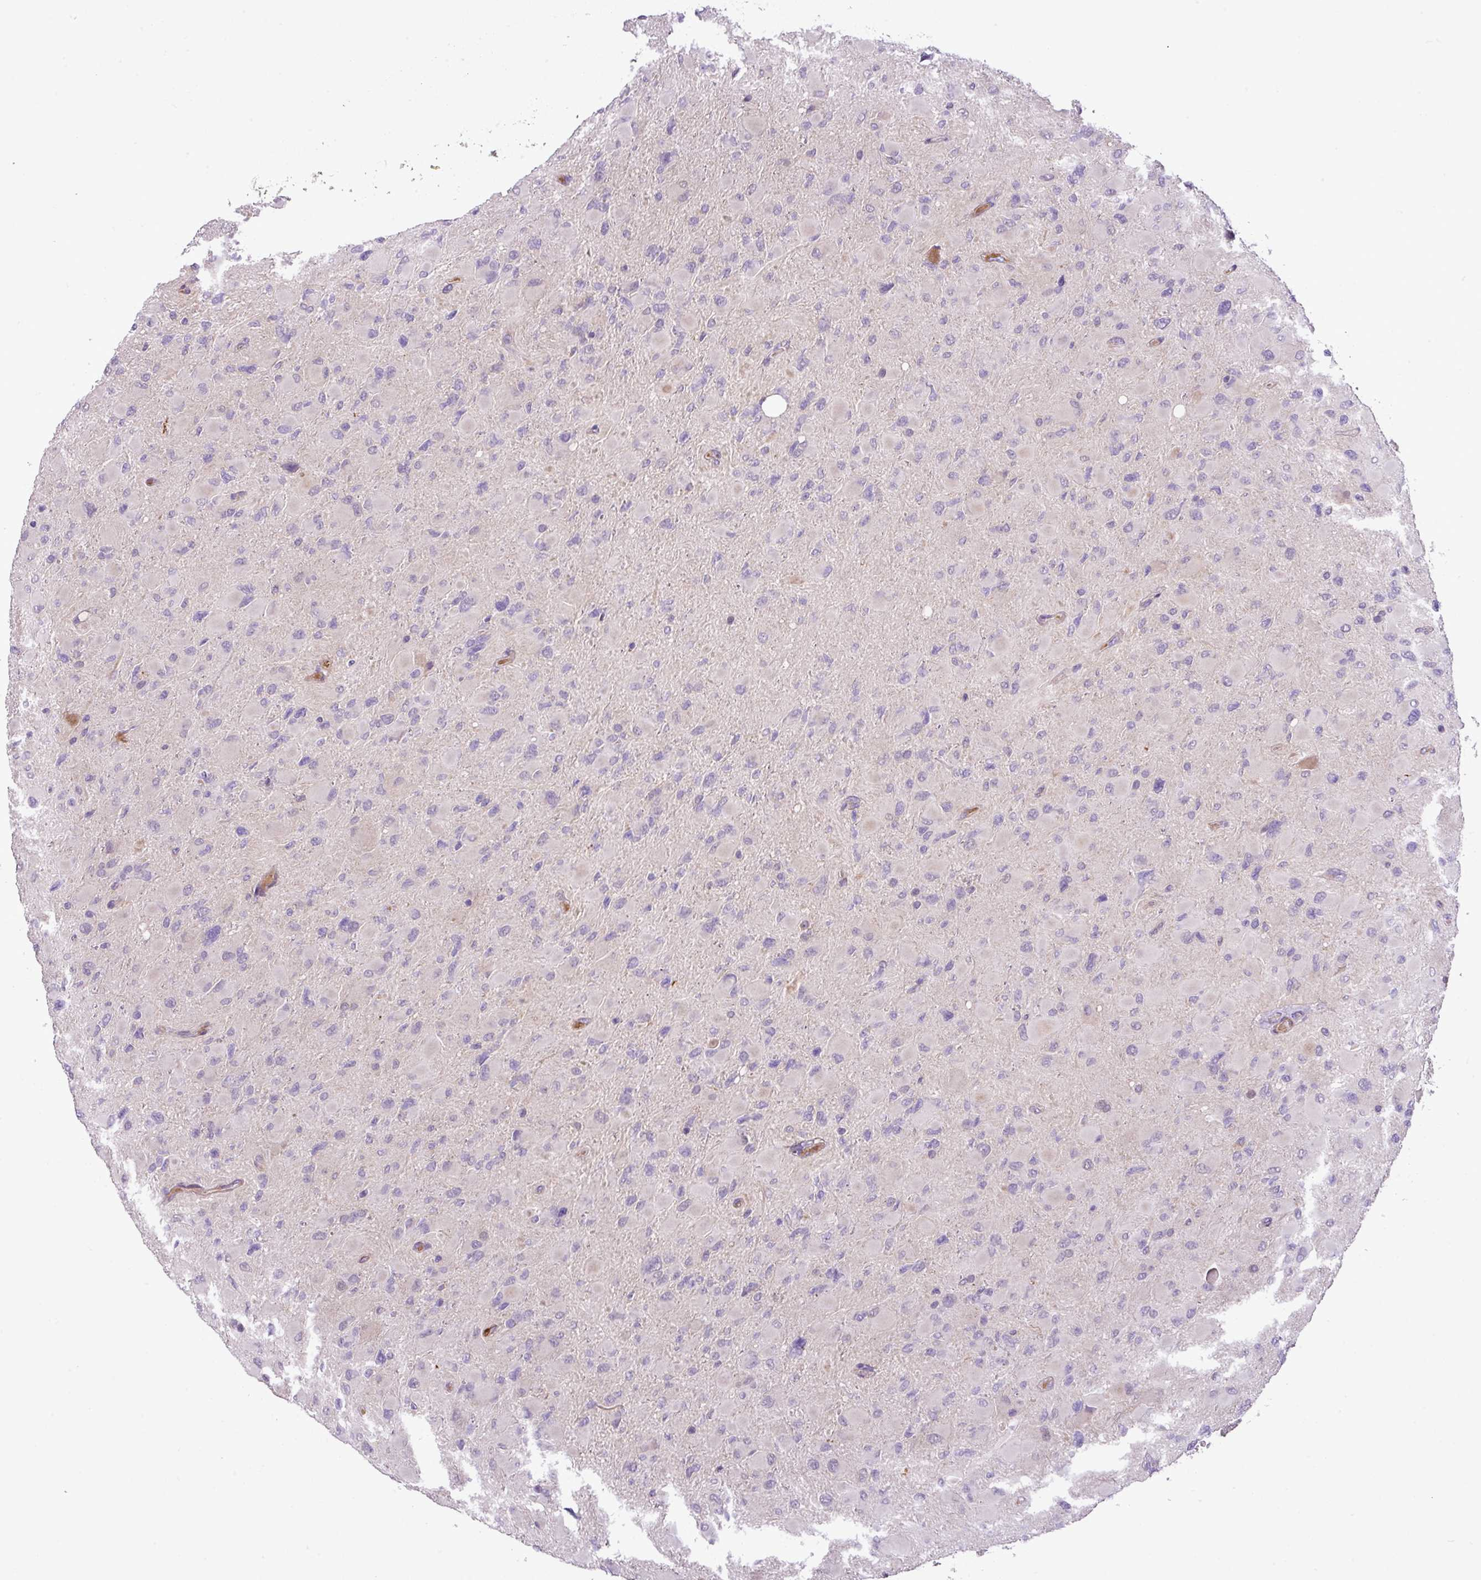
{"staining": {"intensity": "negative", "quantity": "none", "location": "none"}, "tissue": "glioma", "cell_type": "Tumor cells", "image_type": "cancer", "snomed": [{"axis": "morphology", "description": "Glioma, malignant, High grade"}, {"axis": "topography", "description": "Cerebral cortex"}], "caption": "Glioma stained for a protein using IHC exhibits no positivity tumor cells.", "gene": "NBEAL2", "patient": {"sex": "female", "age": 36}}